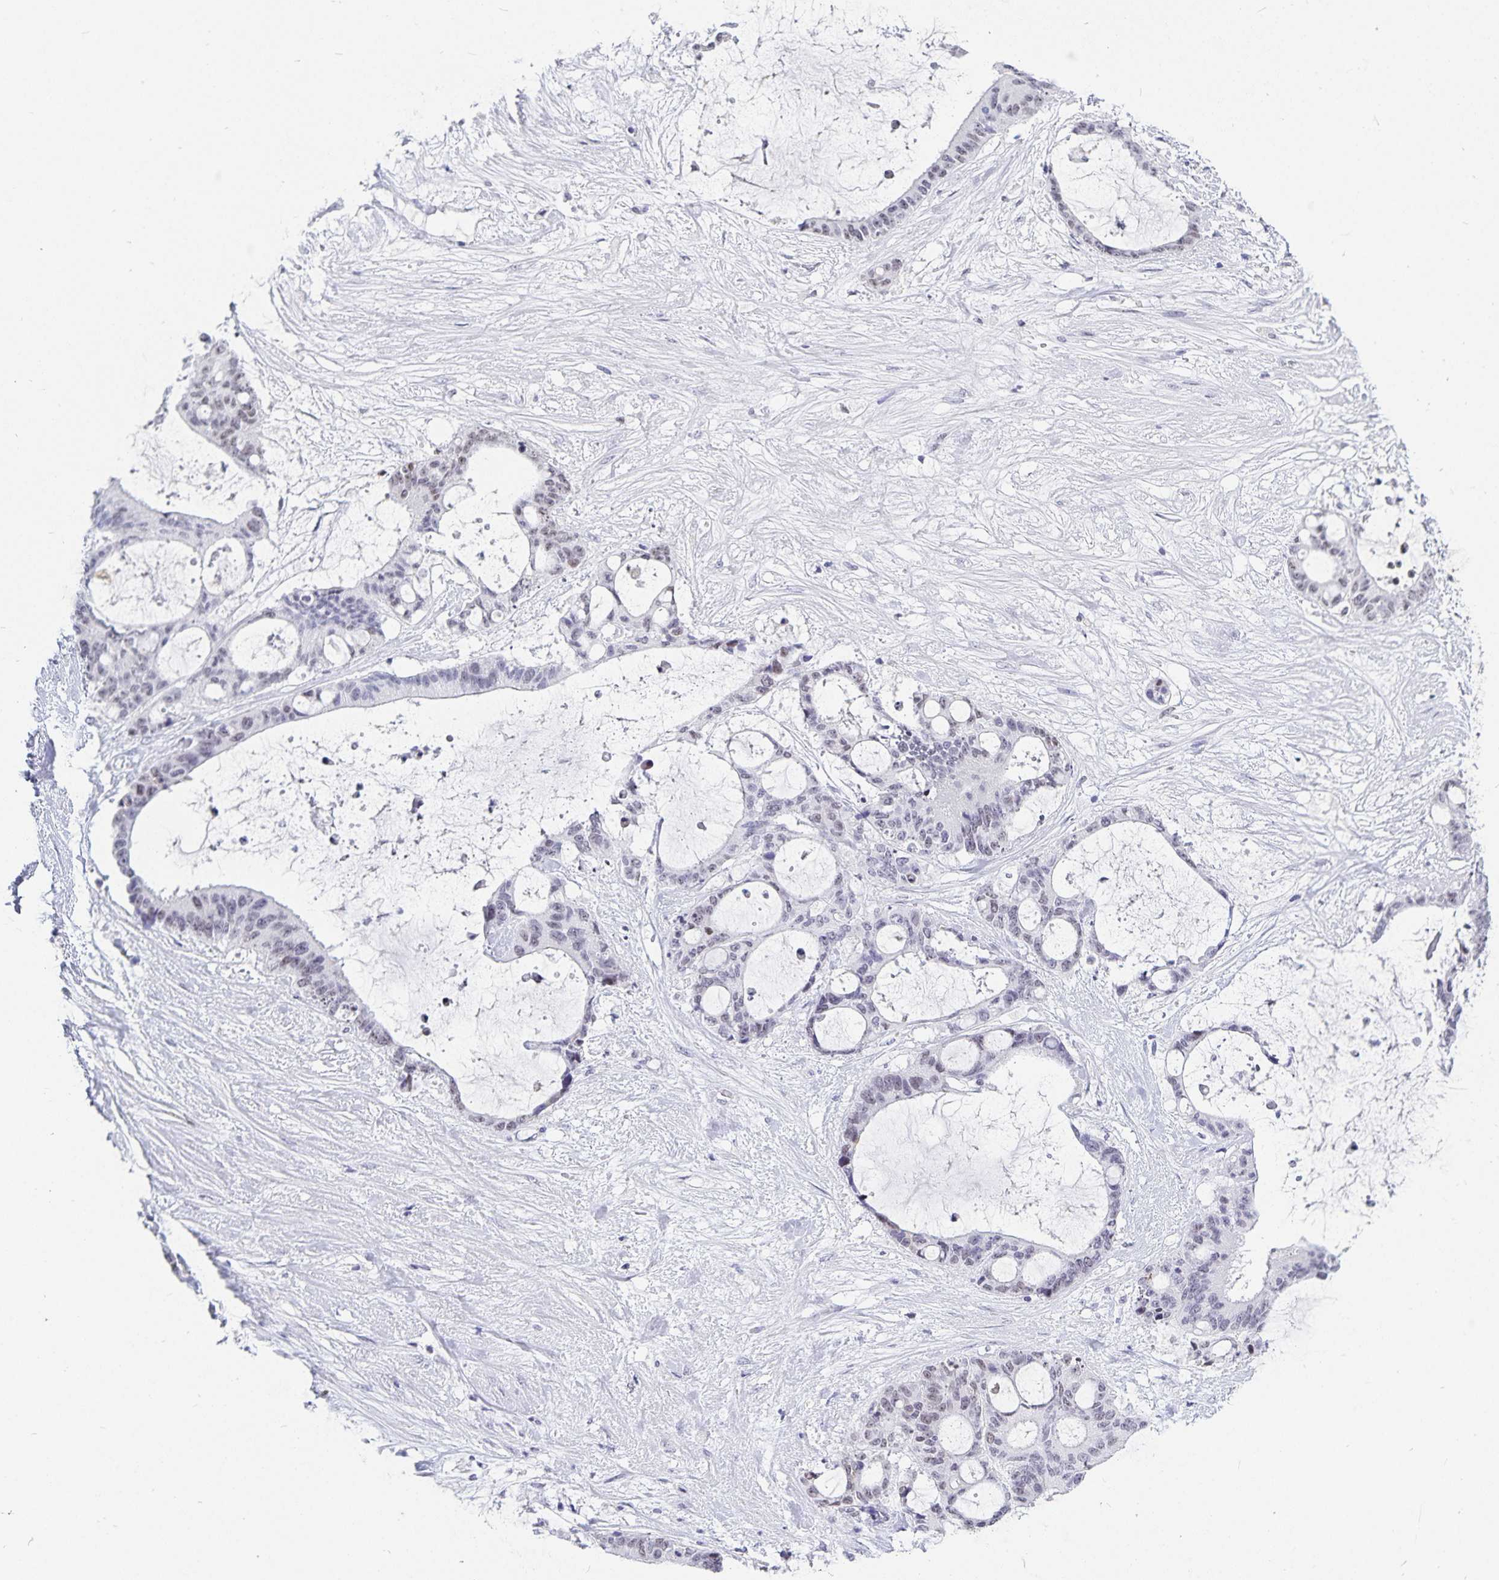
{"staining": {"intensity": "negative", "quantity": "none", "location": "none"}, "tissue": "liver cancer", "cell_type": "Tumor cells", "image_type": "cancer", "snomed": [{"axis": "morphology", "description": "Normal tissue, NOS"}, {"axis": "morphology", "description": "Cholangiocarcinoma"}, {"axis": "topography", "description": "Liver"}, {"axis": "topography", "description": "Peripheral nerve tissue"}], "caption": "High magnification brightfield microscopy of liver cholangiocarcinoma stained with DAB (3,3'-diaminobenzidine) (brown) and counterstained with hematoxylin (blue): tumor cells show no significant positivity.", "gene": "HMGB3", "patient": {"sex": "female", "age": 73}}